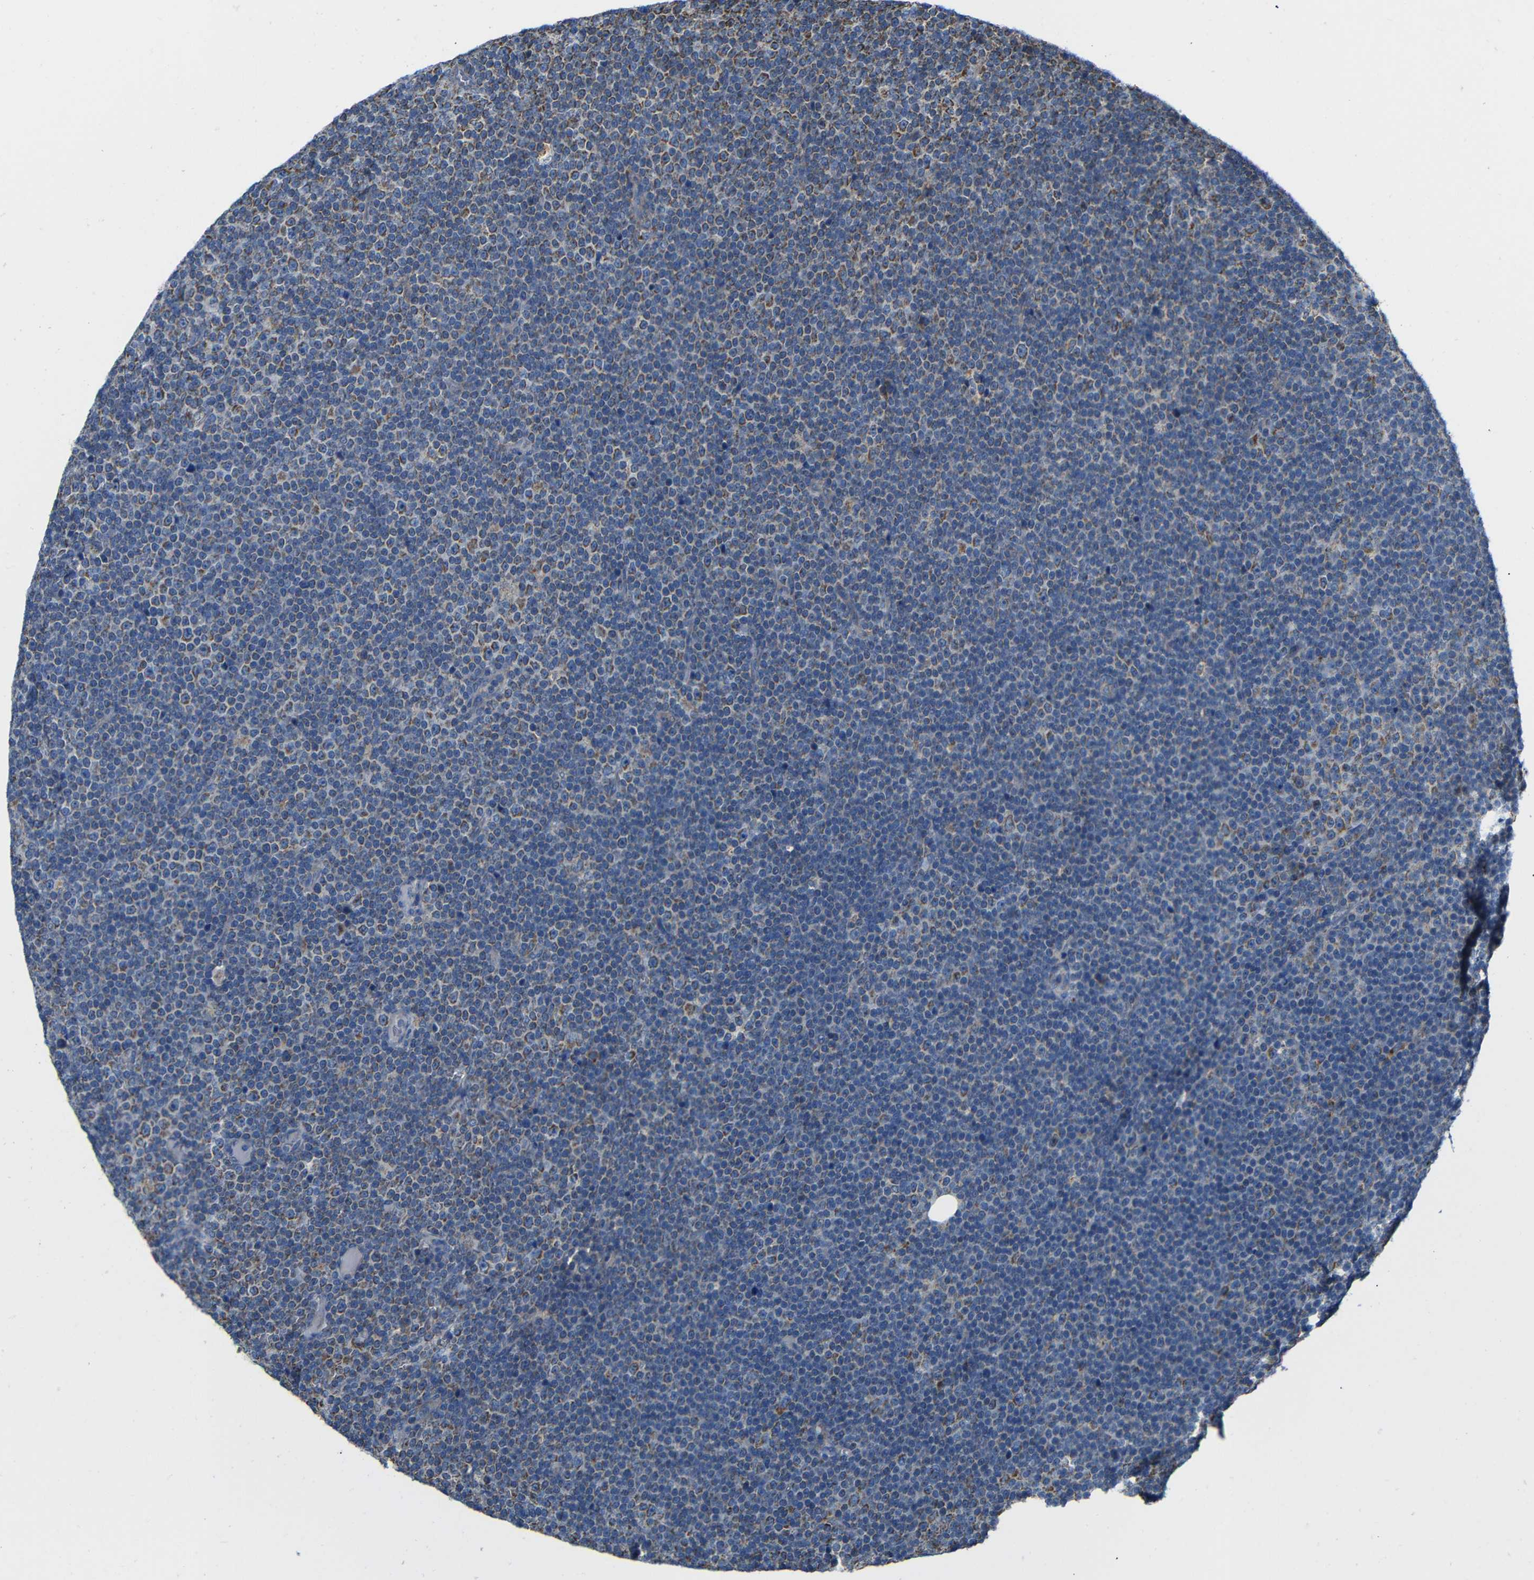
{"staining": {"intensity": "moderate", "quantity": "25%-75%", "location": "cytoplasmic/membranous"}, "tissue": "lymphoma", "cell_type": "Tumor cells", "image_type": "cancer", "snomed": [{"axis": "morphology", "description": "Malignant lymphoma, non-Hodgkin's type, Low grade"}, {"axis": "topography", "description": "Lymph node"}], "caption": "A medium amount of moderate cytoplasmic/membranous staining is appreciated in about 25%-75% of tumor cells in low-grade malignant lymphoma, non-Hodgkin's type tissue.", "gene": "FAM171B", "patient": {"sex": "female", "age": 67}}